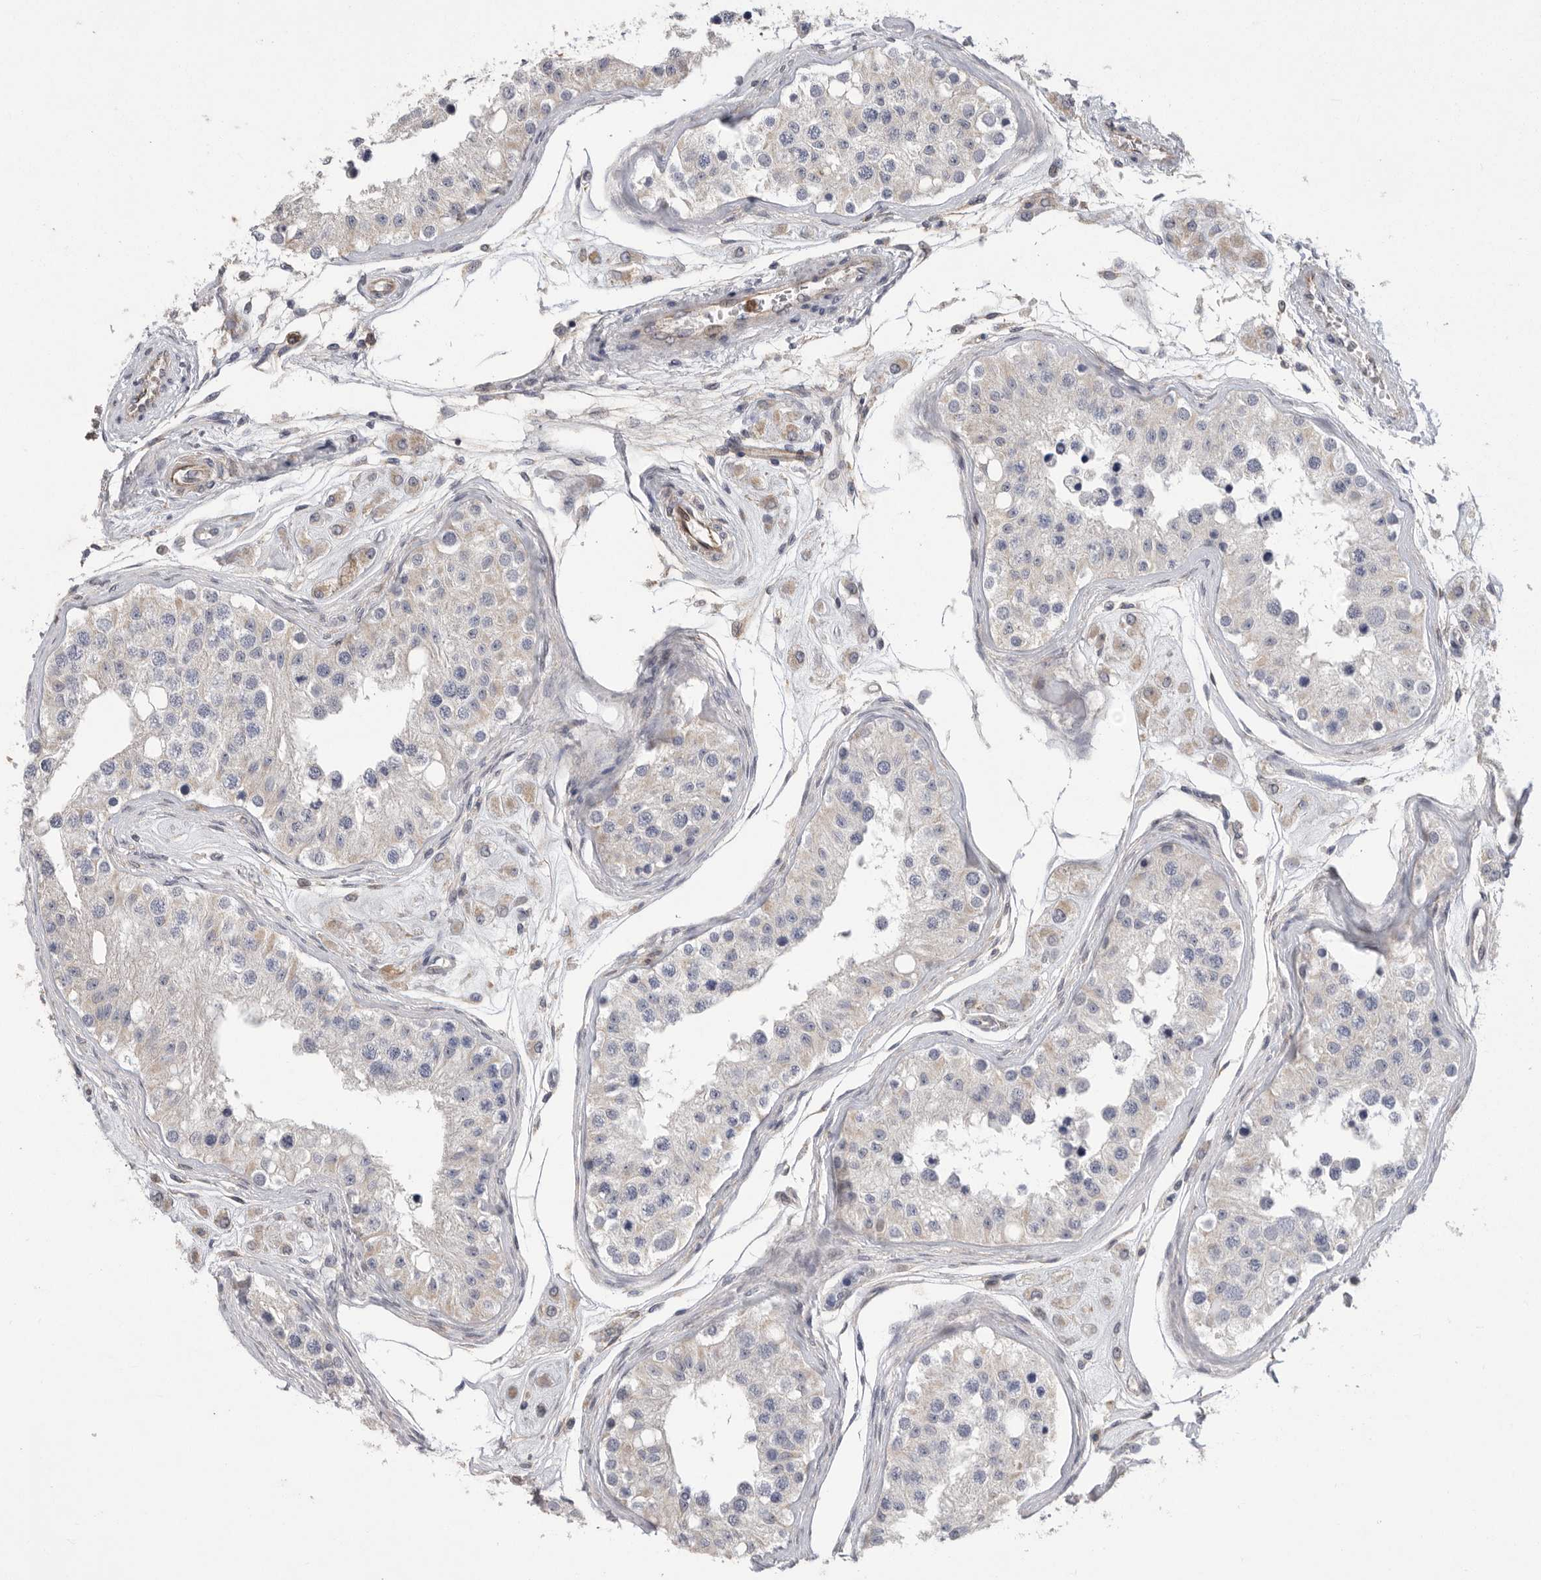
{"staining": {"intensity": "weak", "quantity": "<25%", "location": "cytoplasmic/membranous"}, "tissue": "testis", "cell_type": "Cells in seminiferous ducts", "image_type": "normal", "snomed": [{"axis": "morphology", "description": "Normal tissue, NOS"}, {"axis": "morphology", "description": "Adenocarcinoma, metastatic, NOS"}, {"axis": "topography", "description": "Testis"}], "caption": "IHC histopathology image of unremarkable testis: human testis stained with DAB displays no significant protein staining in cells in seminiferous ducts.", "gene": "SIGLEC10", "patient": {"sex": "male", "age": 26}}